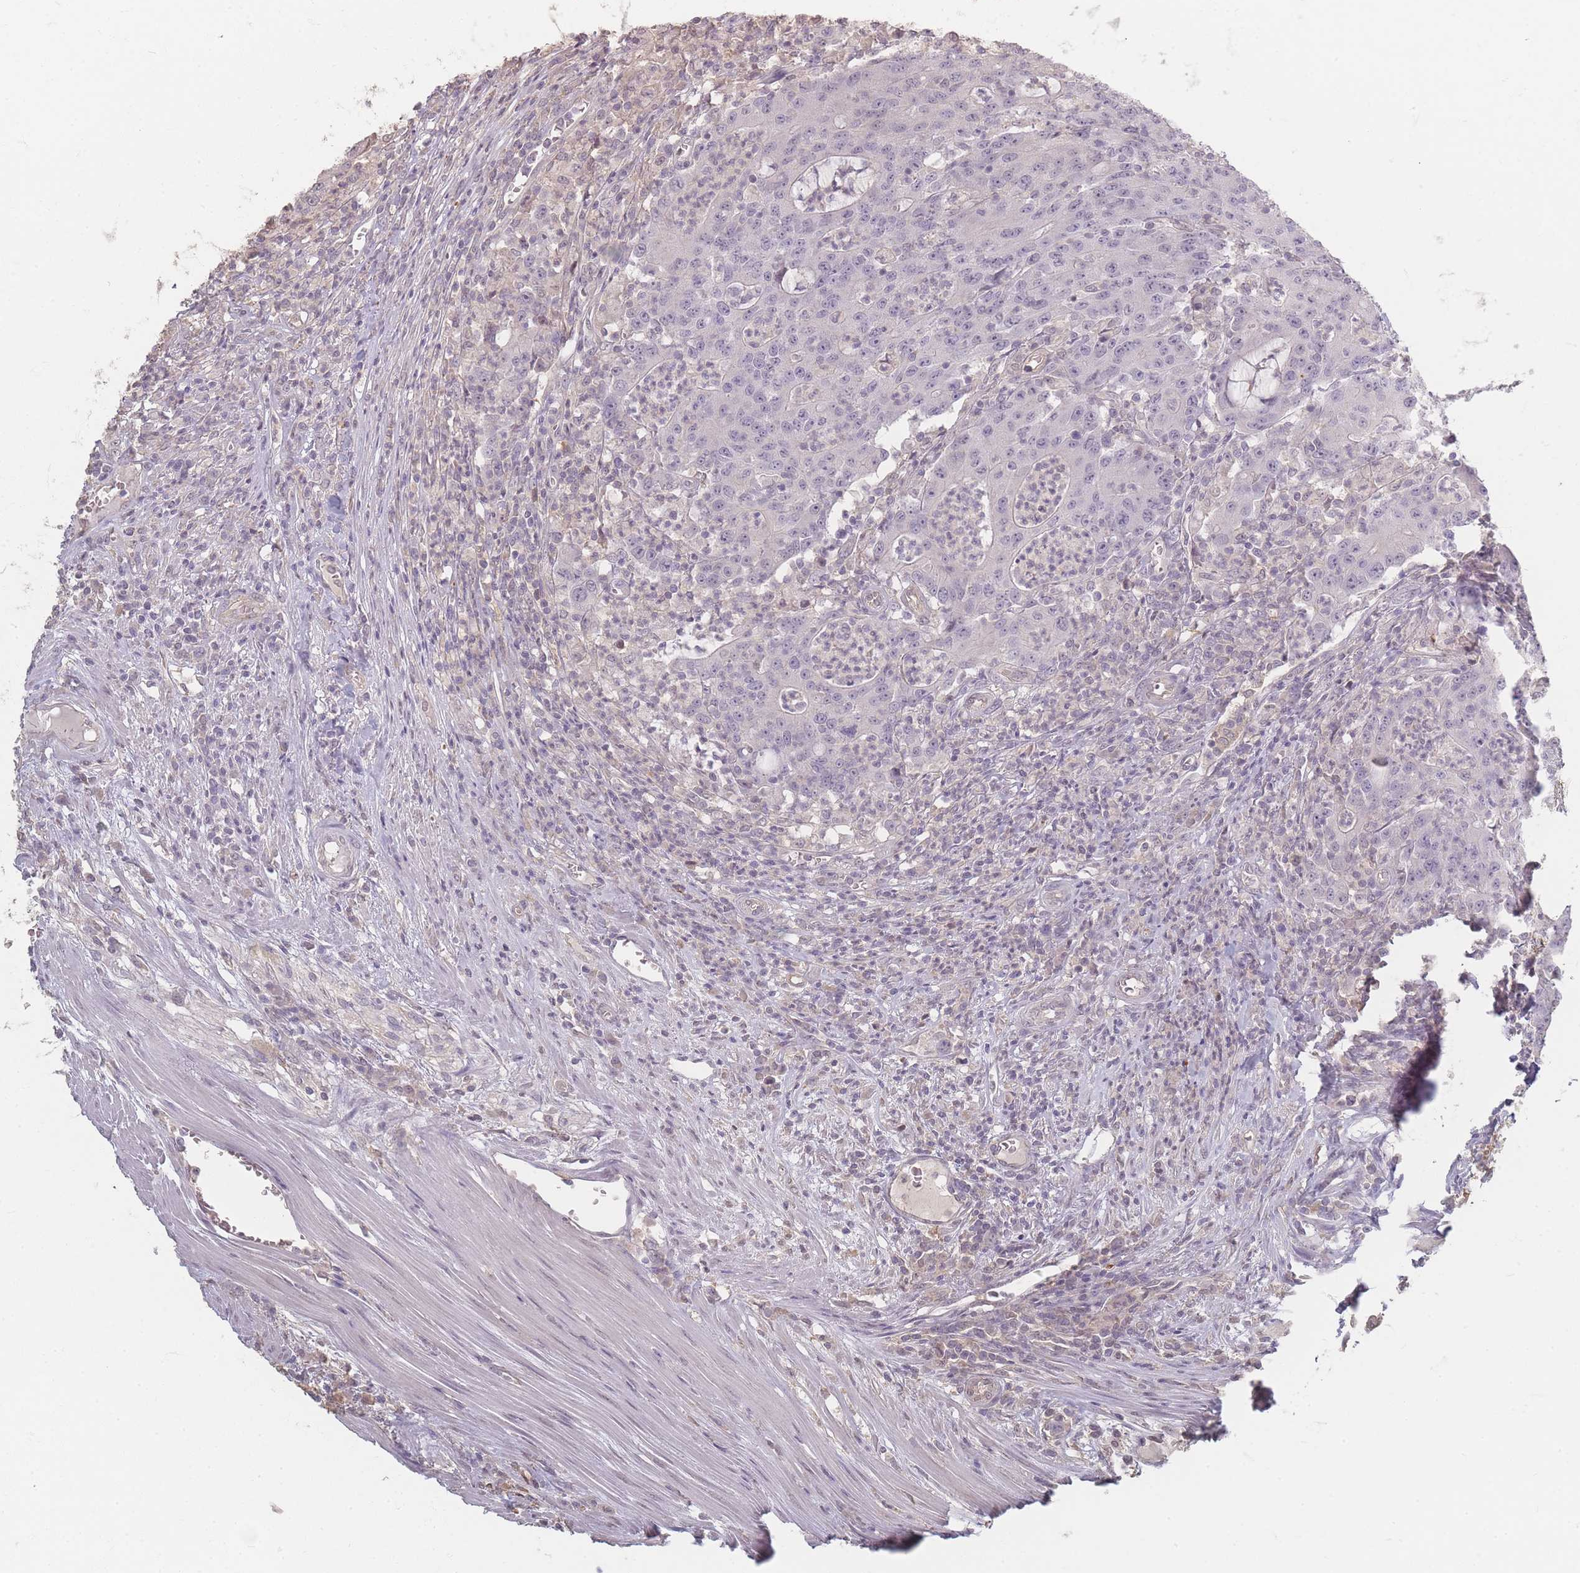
{"staining": {"intensity": "negative", "quantity": "none", "location": "none"}, "tissue": "colorectal cancer", "cell_type": "Tumor cells", "image_type": "cancer", "snomed": [{"axis": "morphology", "description": "Adenocarcinoma, NOS"}, {"axis": "topography", "description": "Colon"}], "caption": "Photomicrograph shows no significant protein staining in tumor cells of colorectal cancer (adenocarcinoma).", "gene": "RFTN1", "patient": {"sex": "male", "age": 83}}